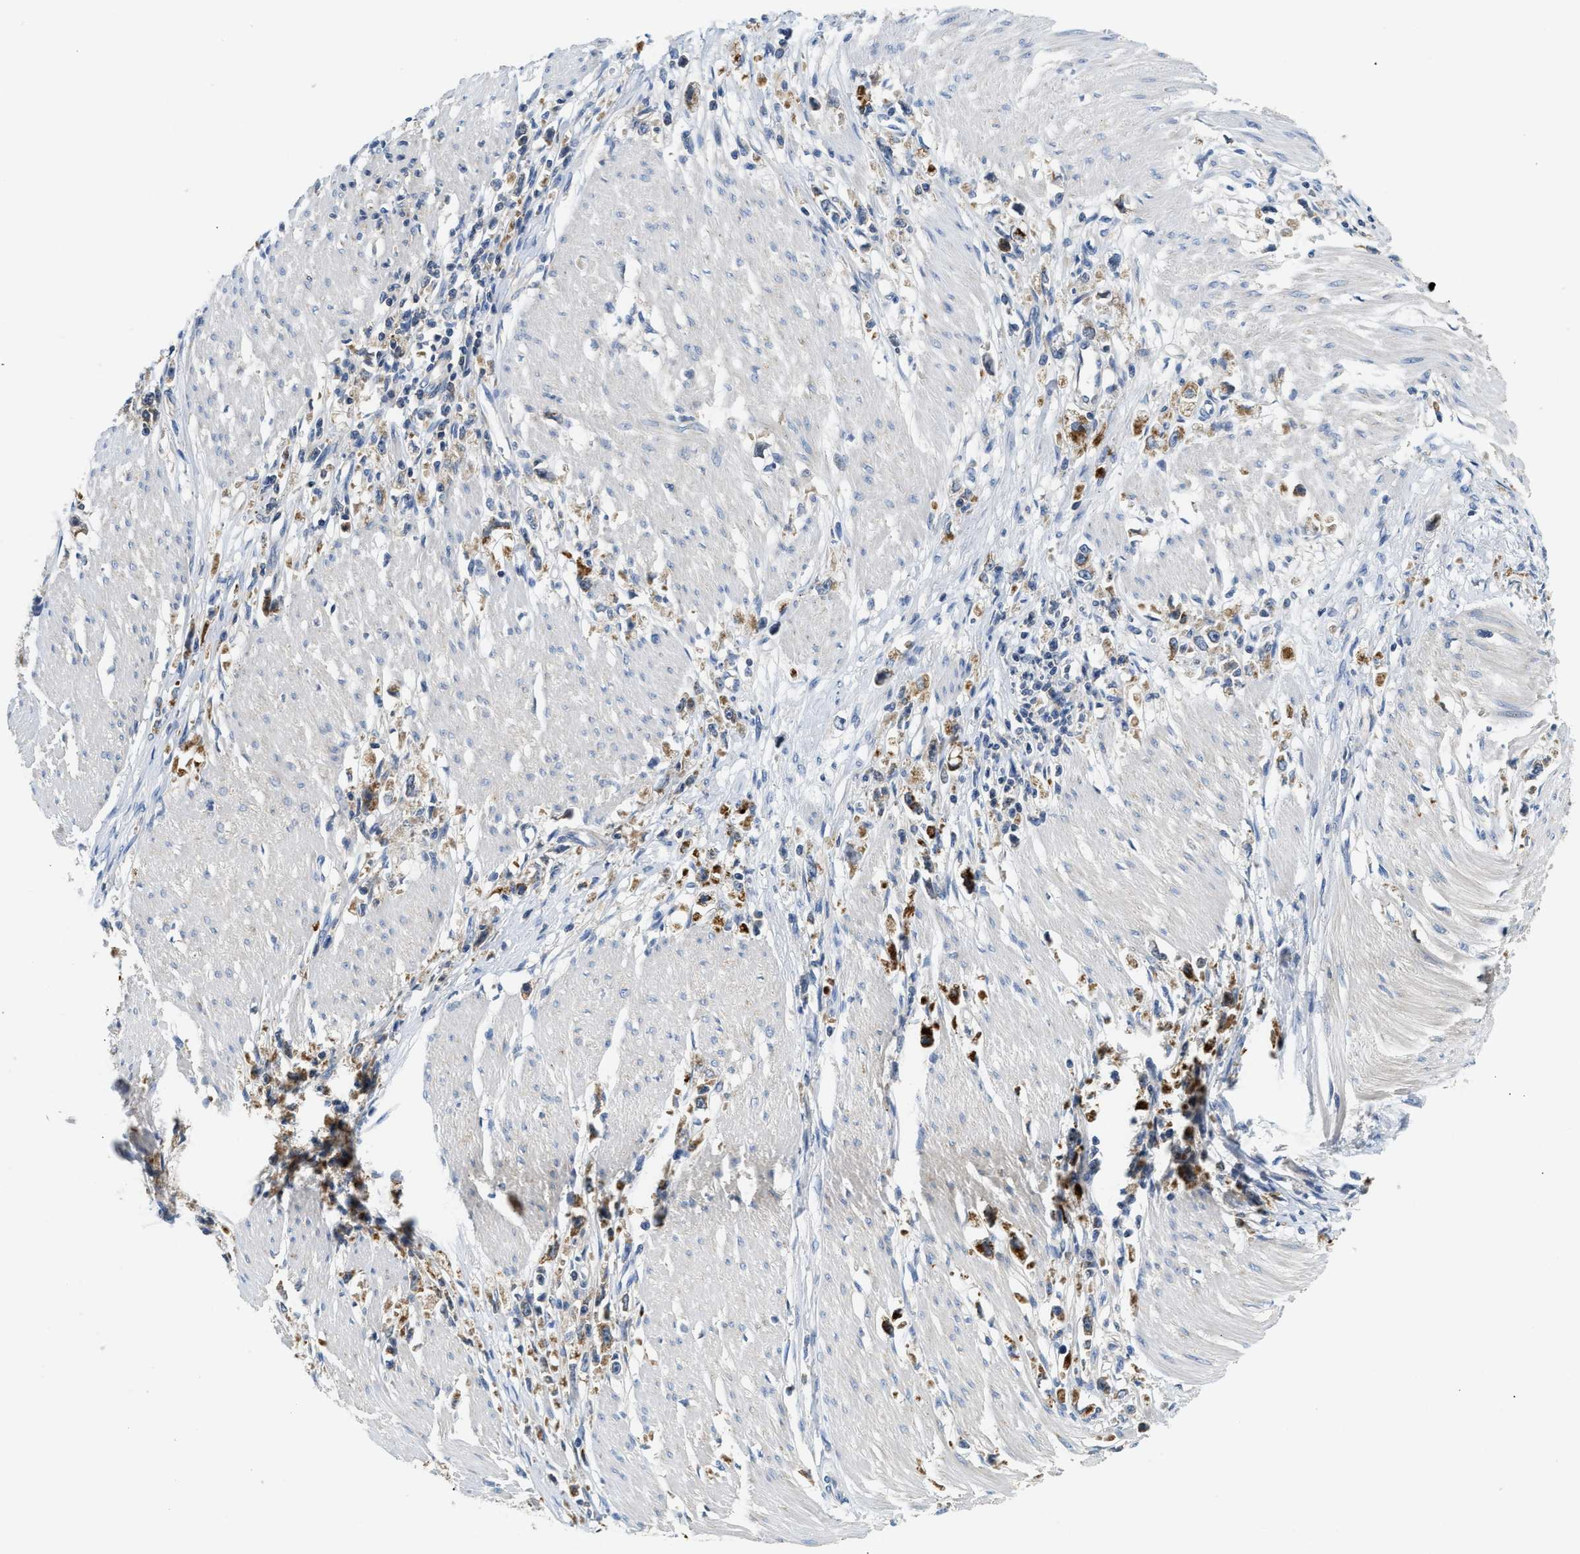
{"staining": {"intensity": "moderate", "quantity": ">75%", "location": "cytoplasmic/membranous"}, "tissue": "stomach cancer", "cell_type": "Tumor cells", "image_type": "cancer", "snomed": [{"axis": "morphology", "description": "Adenocarcinoma, NOS"}, {"axis": "topography", "description": "Stomach"}], "caption": "A micrograph showing moderate cytoplasmic/membranous expression in approximately >75% of tumor cells in stomach adenocarcinoma, as visualized by brown immunohistochemical staining.", "gene": "CCM2", "patient": {"sex": "female", "age": 59}}